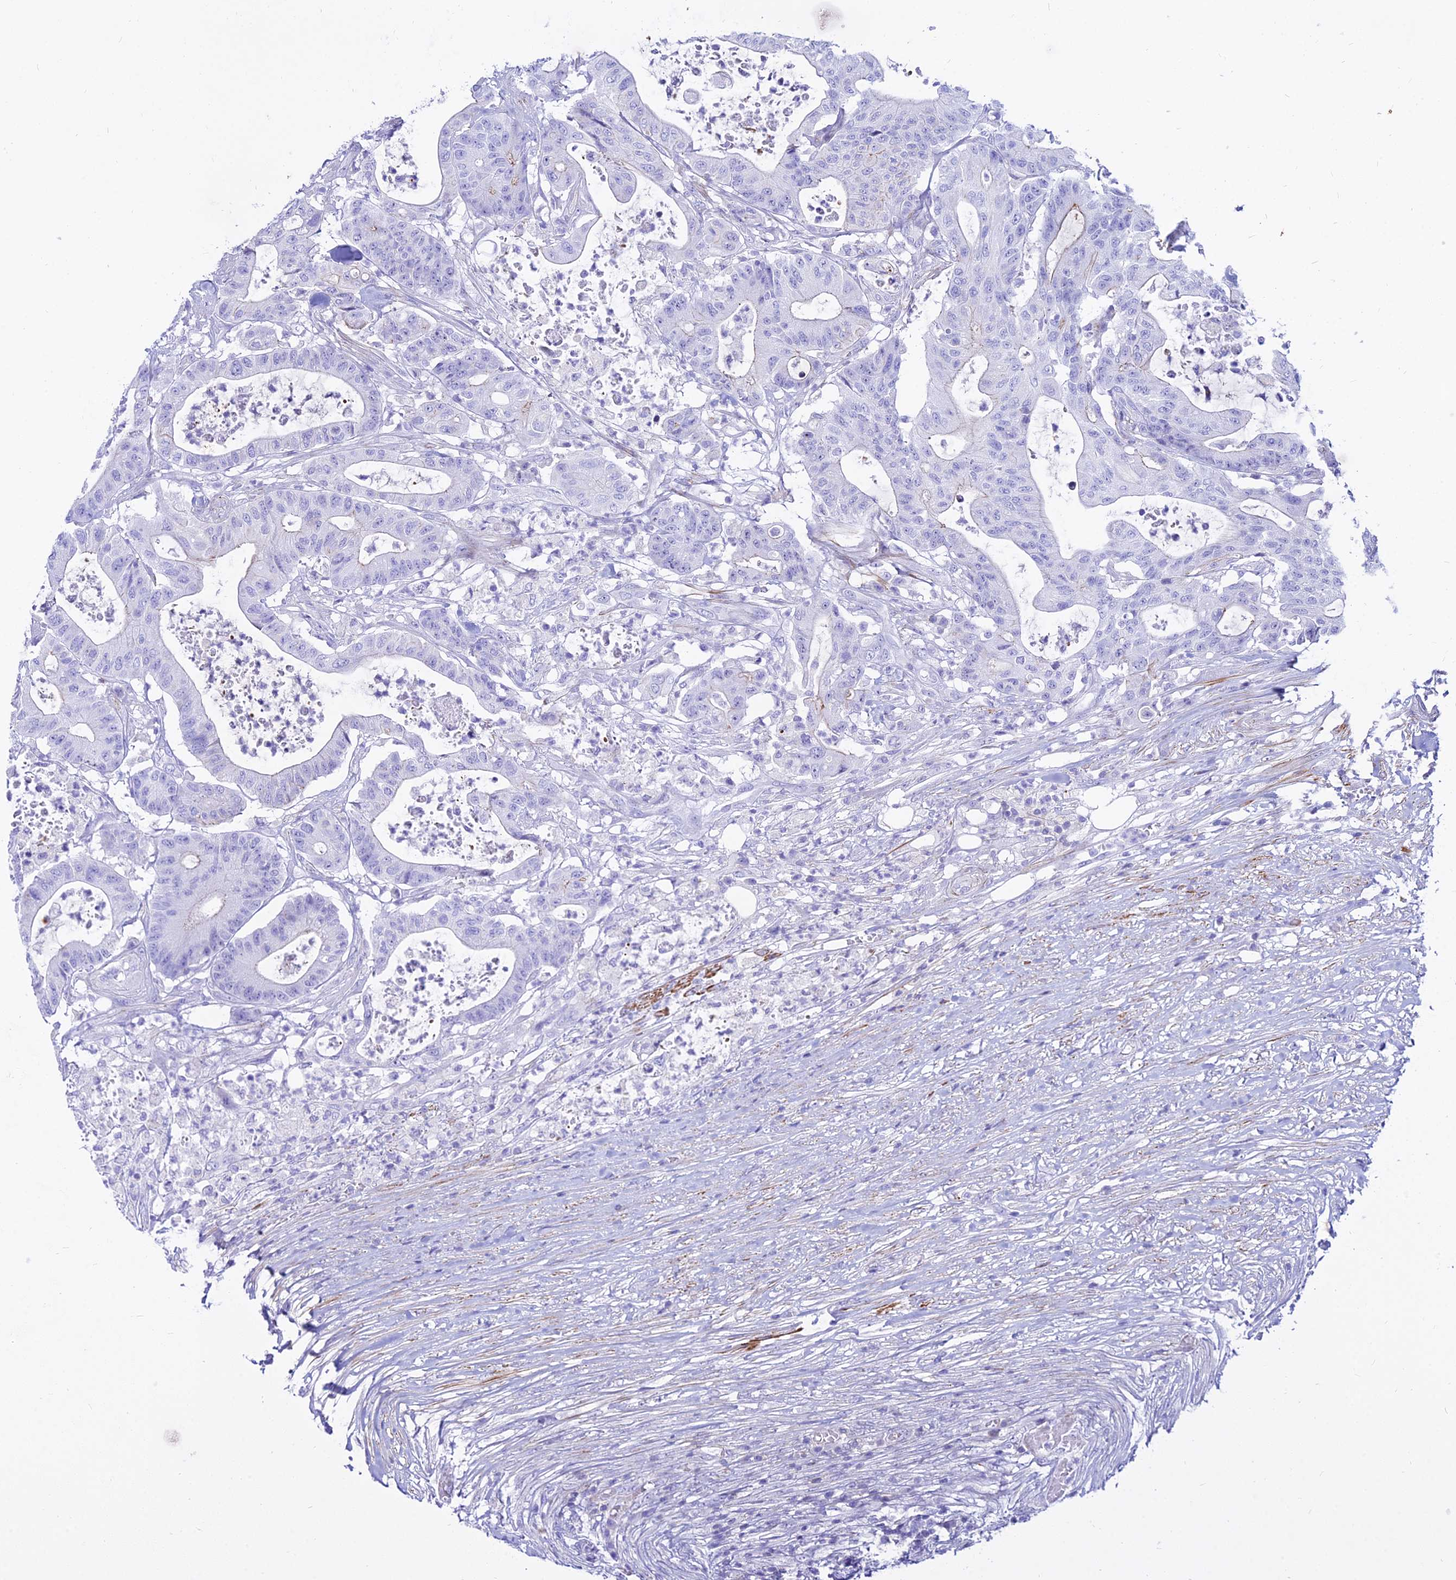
{"staining": {"intensity": "negative", "quantity": "none", "location": "none"}, "tissue": "colorectal cancer", "cell_type": "Tumor cells", "image_type": "cancer", "snomed": [{"axis": "morphology", "description": "Adenocarcinoma, NOS"}, {"axis": "topography", "description": "Colon"}], "caption": "Immunohistochemistry histopathology image of colorectal cancer (adenocarcinoma) stained for a protein (brown), which reveals no expression in tumor cells.", "gene": "DLX1", "patient": {"sex": "female", "age": 84}}